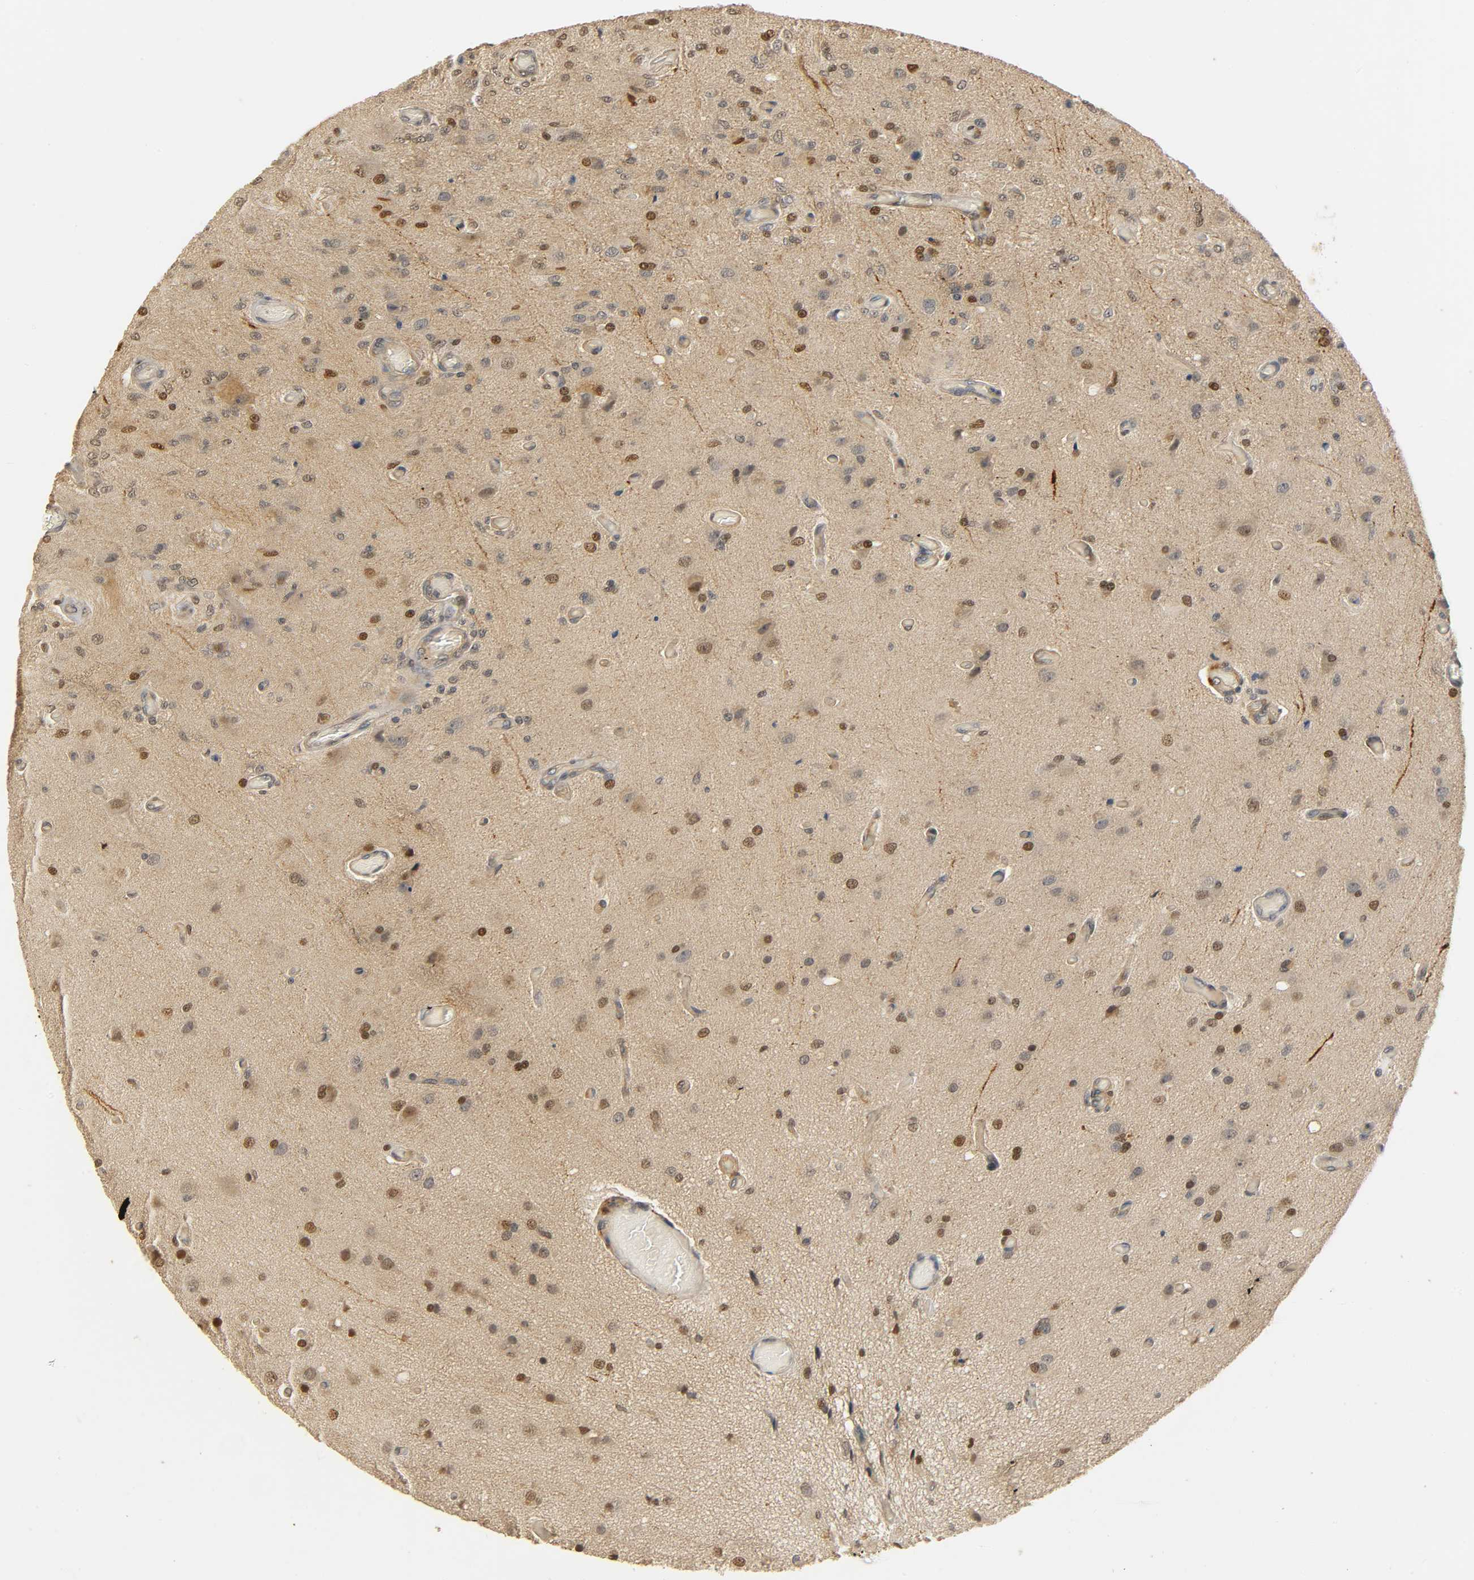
{"staining": {"intensity": "strong", "quantity": "25%-75%", "location": "nuclear"}, "tissue": "glioma", "cell_type": "Tumor cells", "image_type": "cancer", "snomed": [{"axis": "morphology", "description": "Normal tissue, NOS"}, {"axis": "morphology", "description": "Glioma, malignant, High grade"}, {"axis": "topography", "description": "Cerebral cortex"}], "caption": "A high-resolution micrograph shows immunohistochemistry (IHC) staining of glioma, which shows strong nuclear staining in about 25%-75% of tumor cells.", "gene": "ZFPM2", "patient": {"sex": "male", "age": 77}}